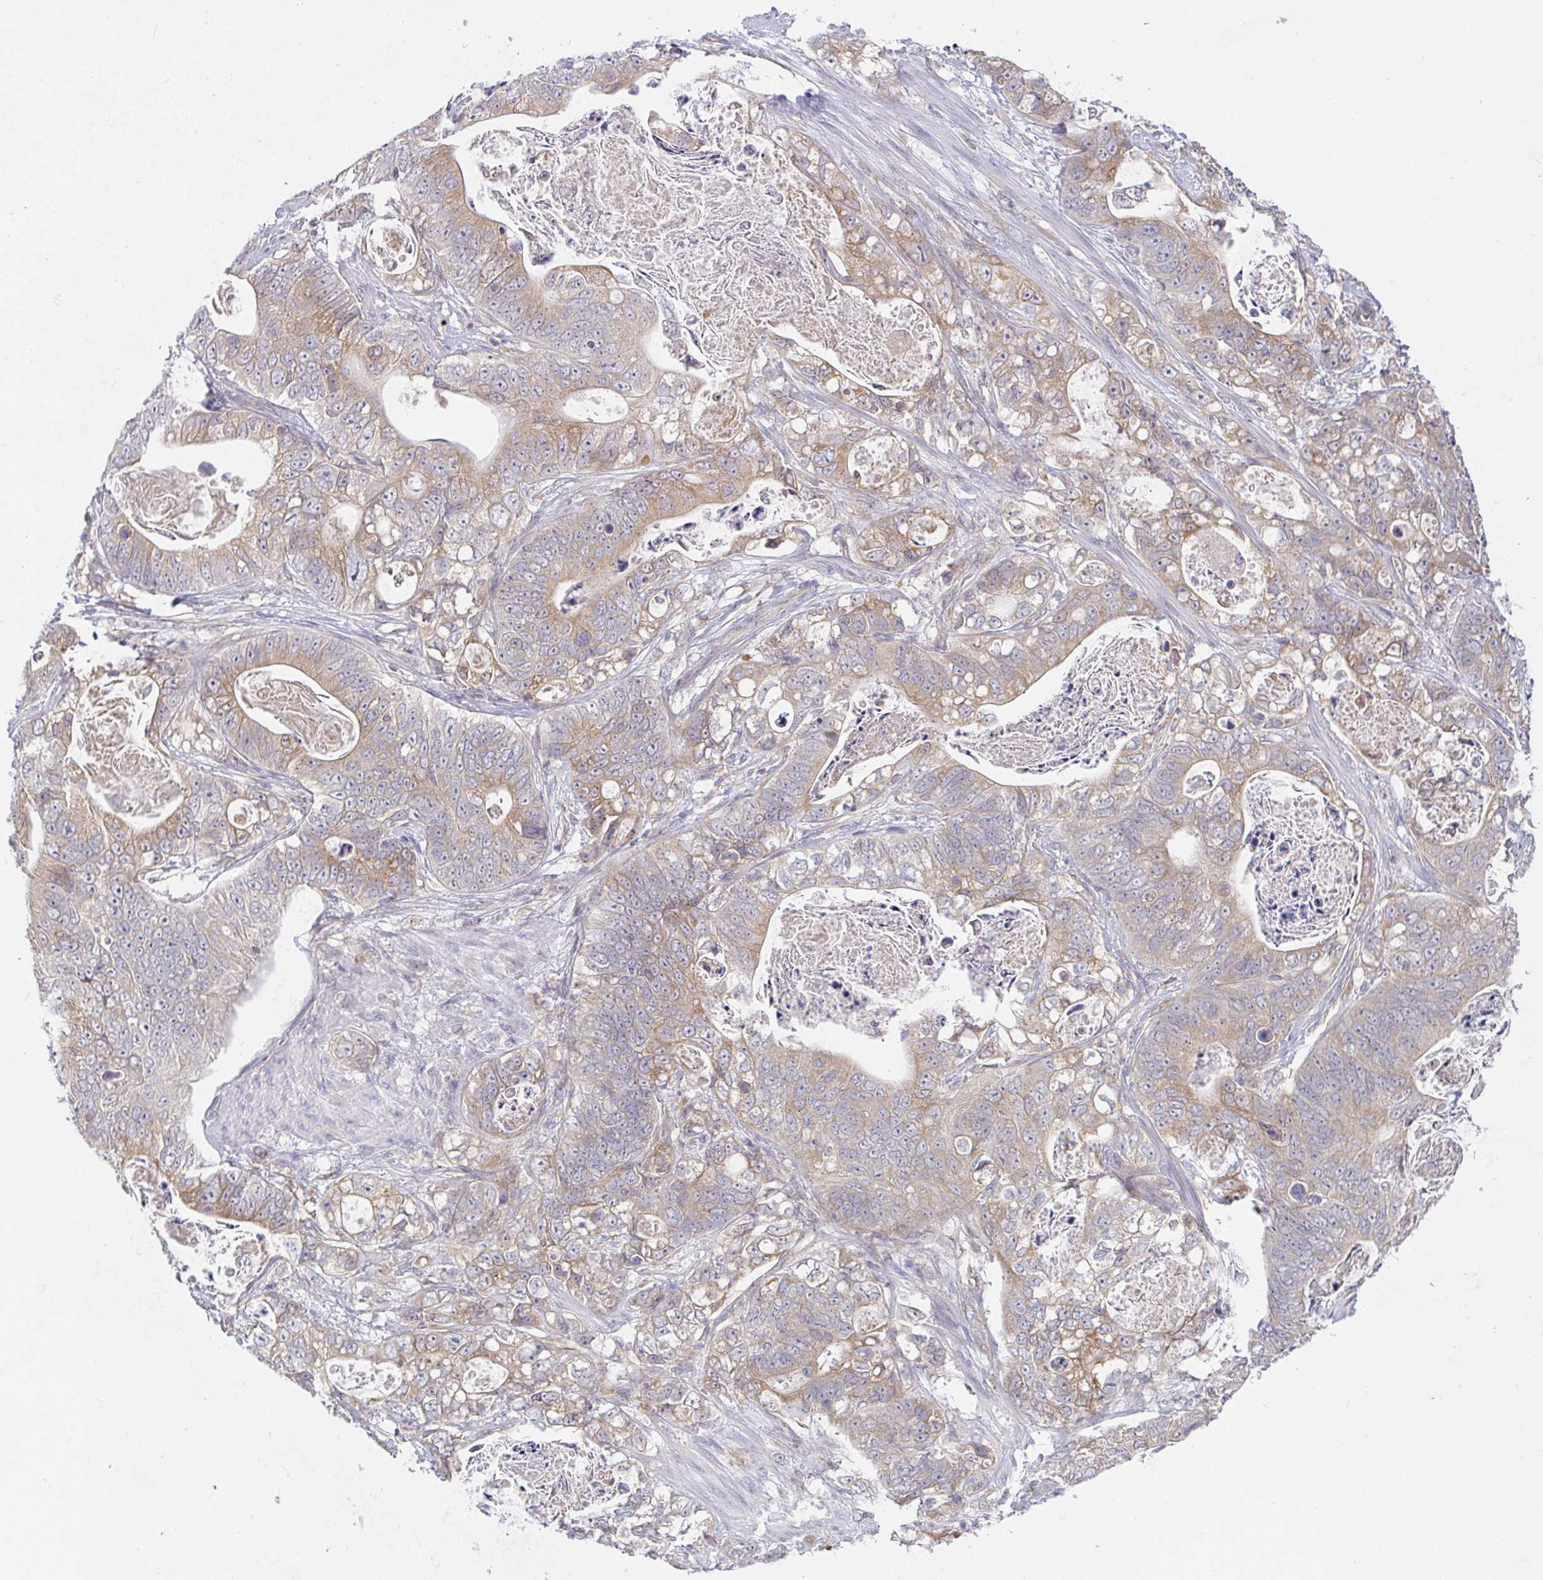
{"staining": {"intensity": "moderate", "quantity": "25%-75%", "location": "cytoplasmic/membranous"}, "tissue": "stomach cancer", "cell_type": "Tumor cells", "image_type": "cancer", "snomed": [{"axis": "morphology", "description": "Normal tissue, NOS"}, {"axis": "morphology", "description": "Adenocarcinoma, NOS"}, {"axis": "topography", "description": "Stomach"}], "caption": "Stomach cancer (adenocarcinoma) stained for a protein (brown) reveals moderate cytoplasmic/membranous positive expression in about 25%-75% of tumor cells.", "gene": "DERL2", "patient": {"sex": "female", "age": 89}}